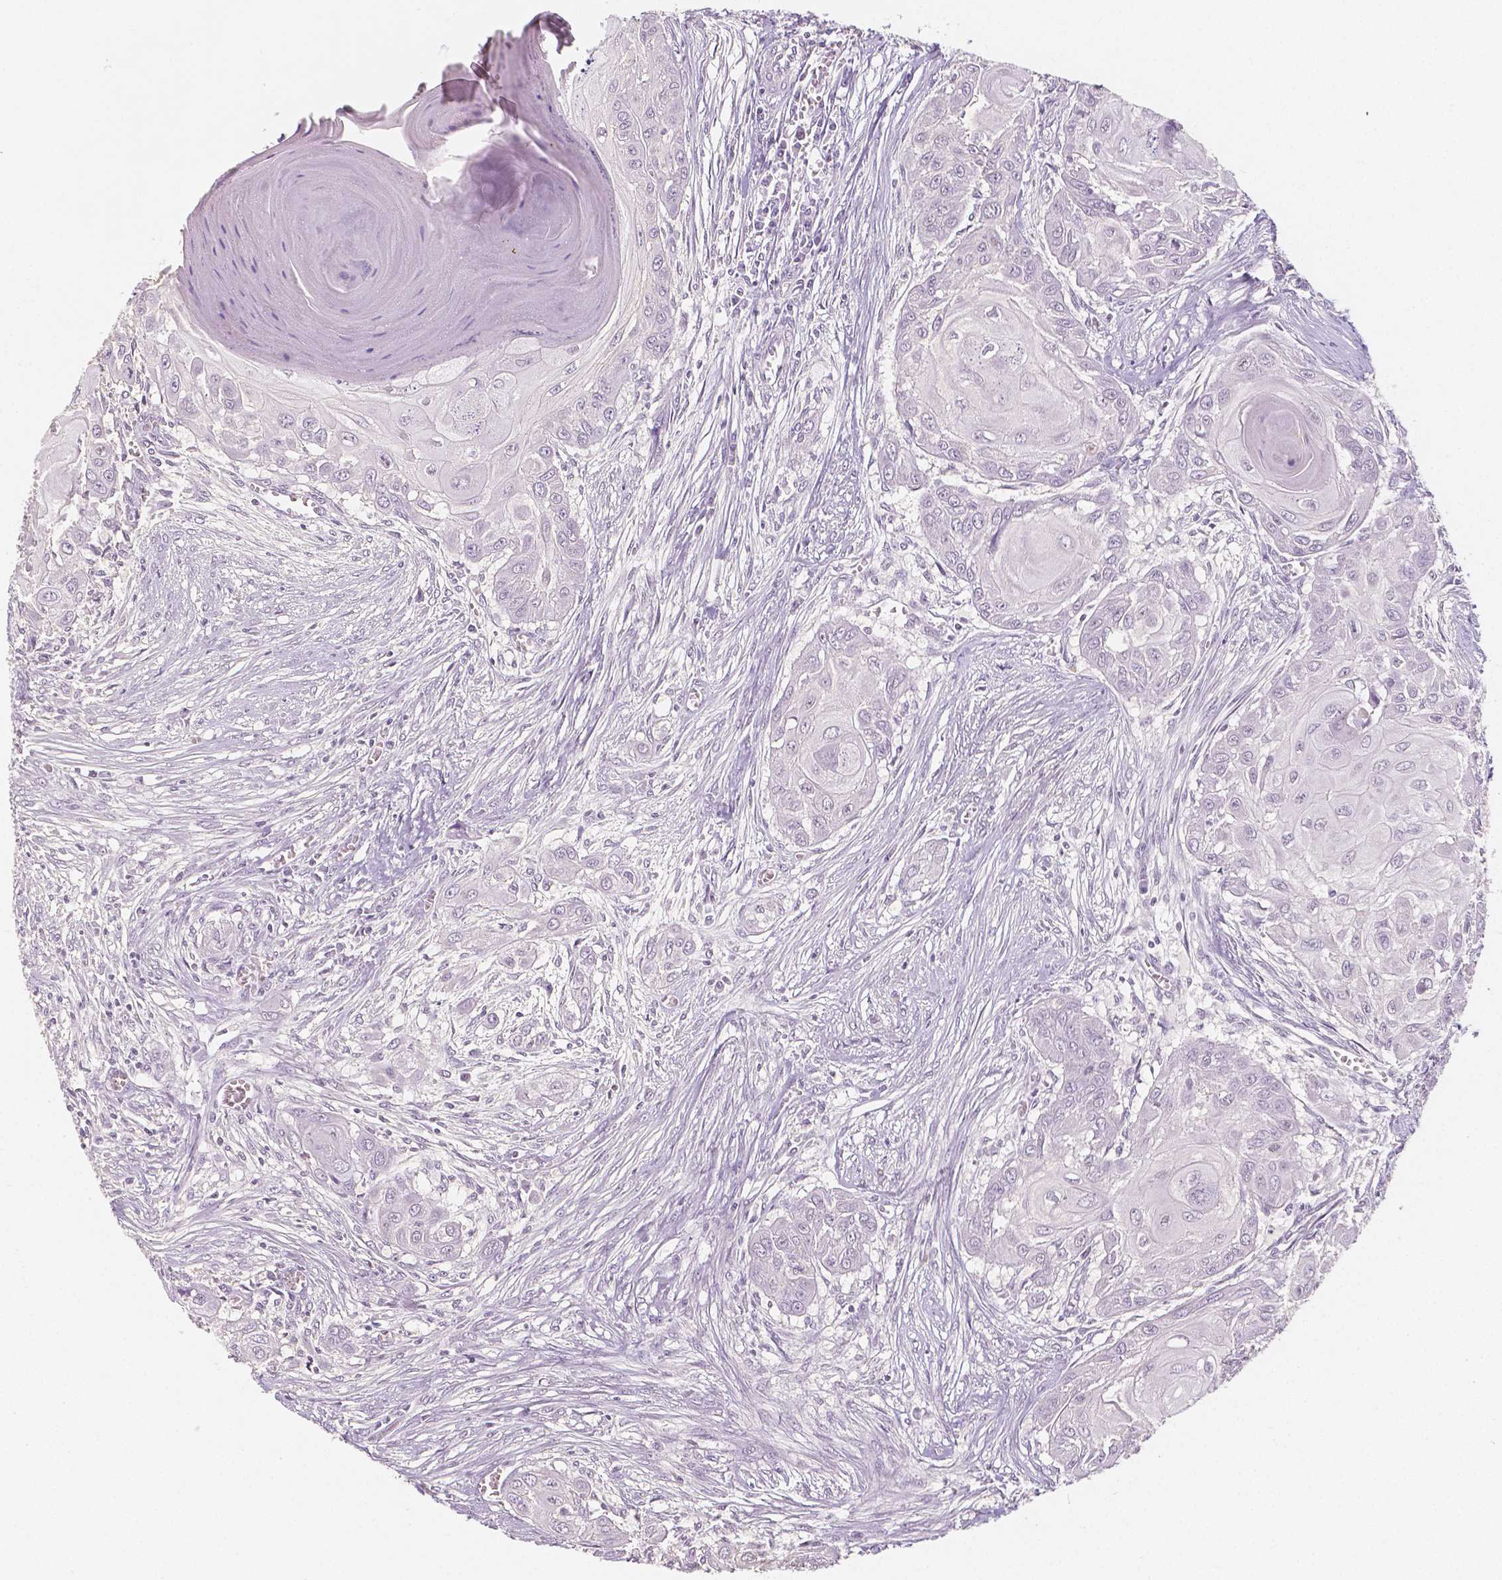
{"staining": {"intensity": "negative", "quantity": "none", "location": "none"}, "tissue": "head and neck cancer", "cell_type": "Tumor cells", "image_type": "cancer", "snomed": [{"axis": "morphology", "description": "Squamous cell carcinoma, NOS"}, {"axis": "topography", "description": "Oral tissue"}, {"axis": "topography", "description": "Head-Neck"}], "caption": "High power microscopy image of an immunohistochemistry micrograph of head and neck cancer (squamous cell carcinoma), revealing no significant staining in tumor cells.", "gene": "KDM5B", "patient": {"sex": "male", "age": 71}}